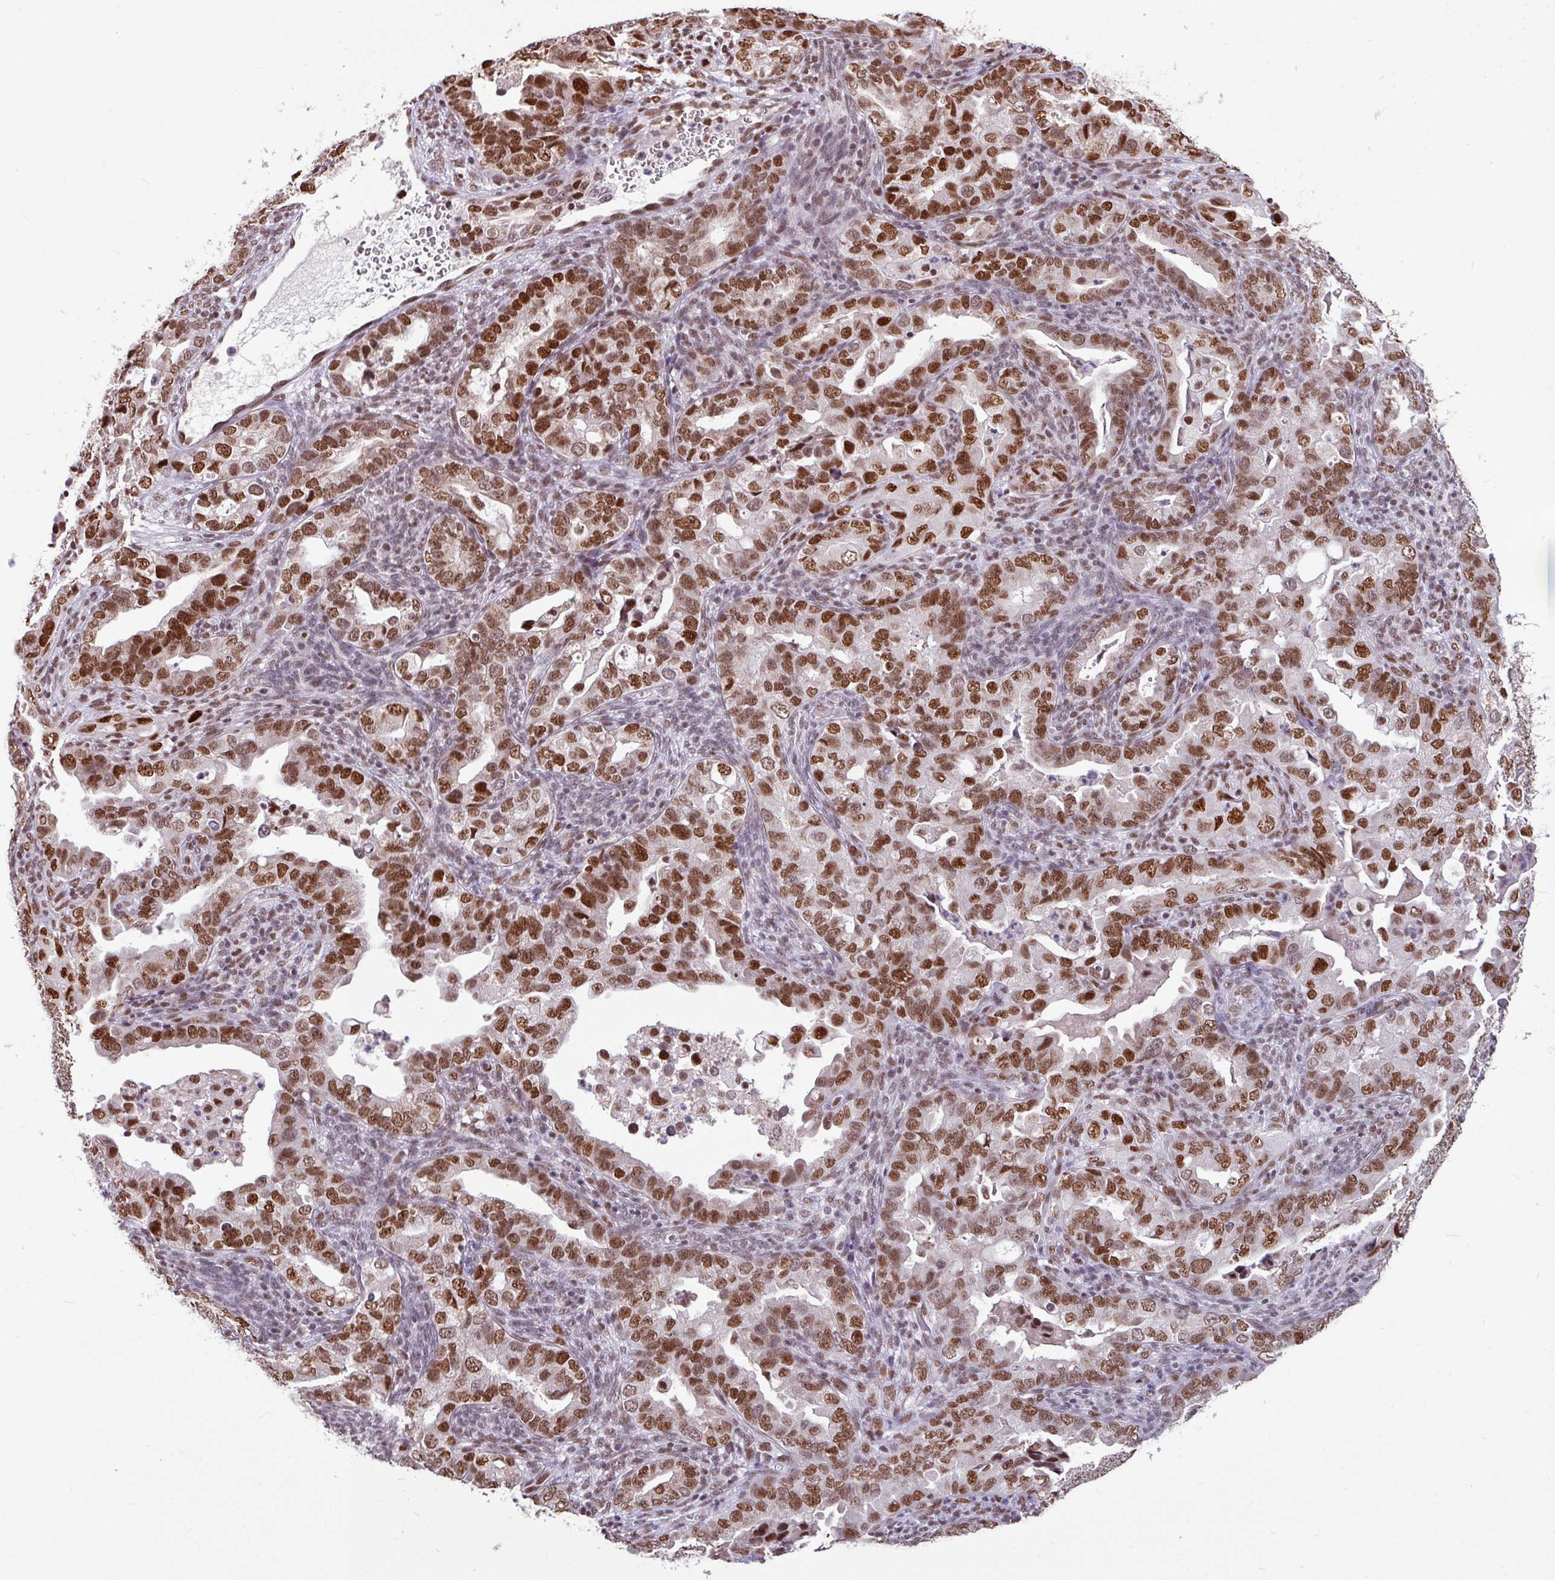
{"staining": {"intensity": "strong", "quantity": ">75%", "location": "nuclear"}, "tissue": "endometrial cancer", "cell_type": "Tumor cells", "image_type": "cancer", "snomed": [{"axis": "morphology", "description": "Adenocarcinoma, NOS"}, {"axis": "topography", "description": "Endometrium"}], "caption": "IHC (DAB) staining of human adenocarcinoma (endometrial) demonstrates strong nuclear protein staining in approximately >75% of tumor cells.", "gene": "TDG", "patient": {"sex": "female", "age": 57}}